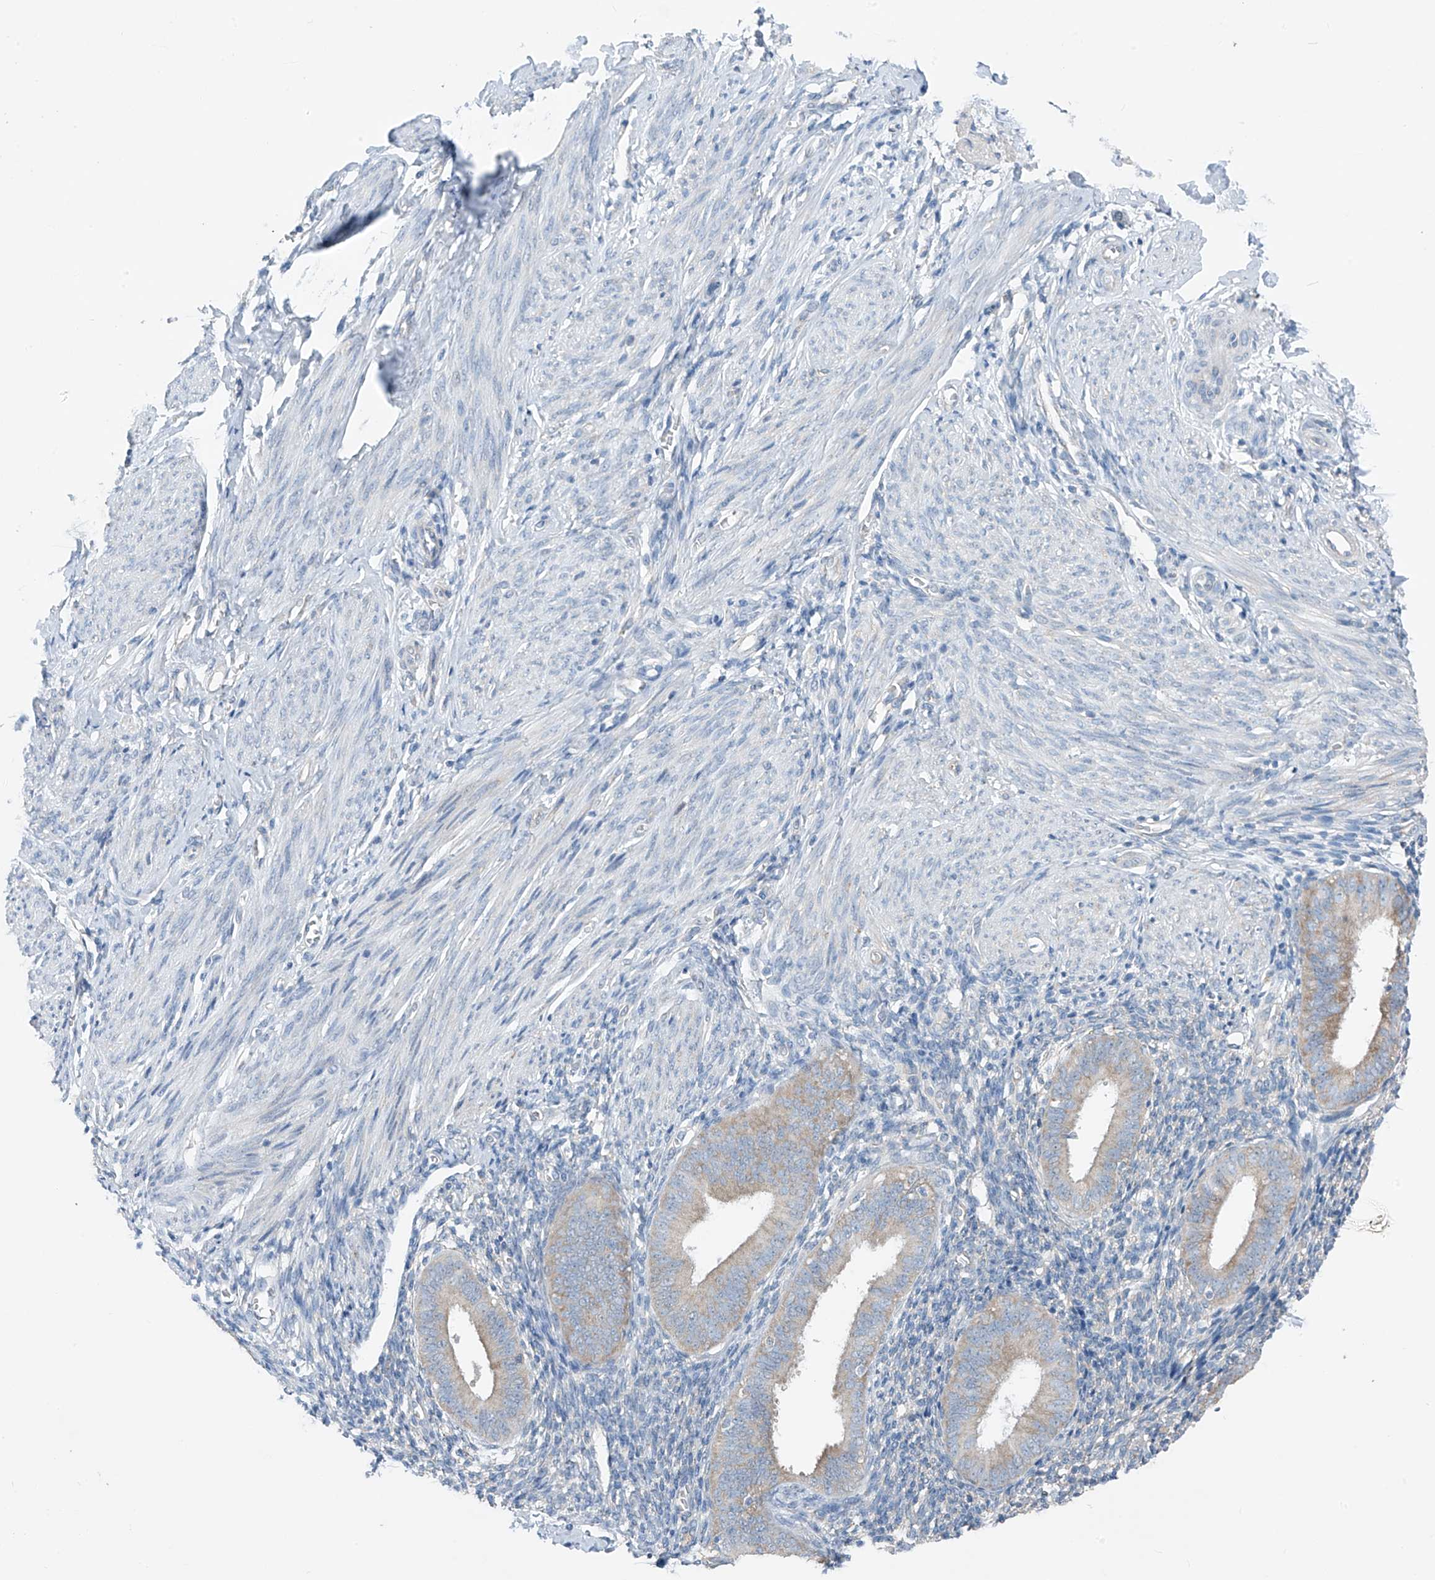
{"staining": {"intensity": "negative", "quantity": "none", "location": "none"}, "tissue": "endometrium", "cell_type": "Cells in endometrial stroma", "image_type": "normal", "snomed": [{"axis": "morphology", "description": "Normal tissue, NOS"}, {"axis": "topography", "description": "Uterus"}, {"axis": "topography", "description": "Endometrium"}], "caption": "IHC of benign endometrium exhibits no positivity in cells in endometrial stroma.", "gene": "RPL4", "patient": {"sex": "female", "age": 48}}